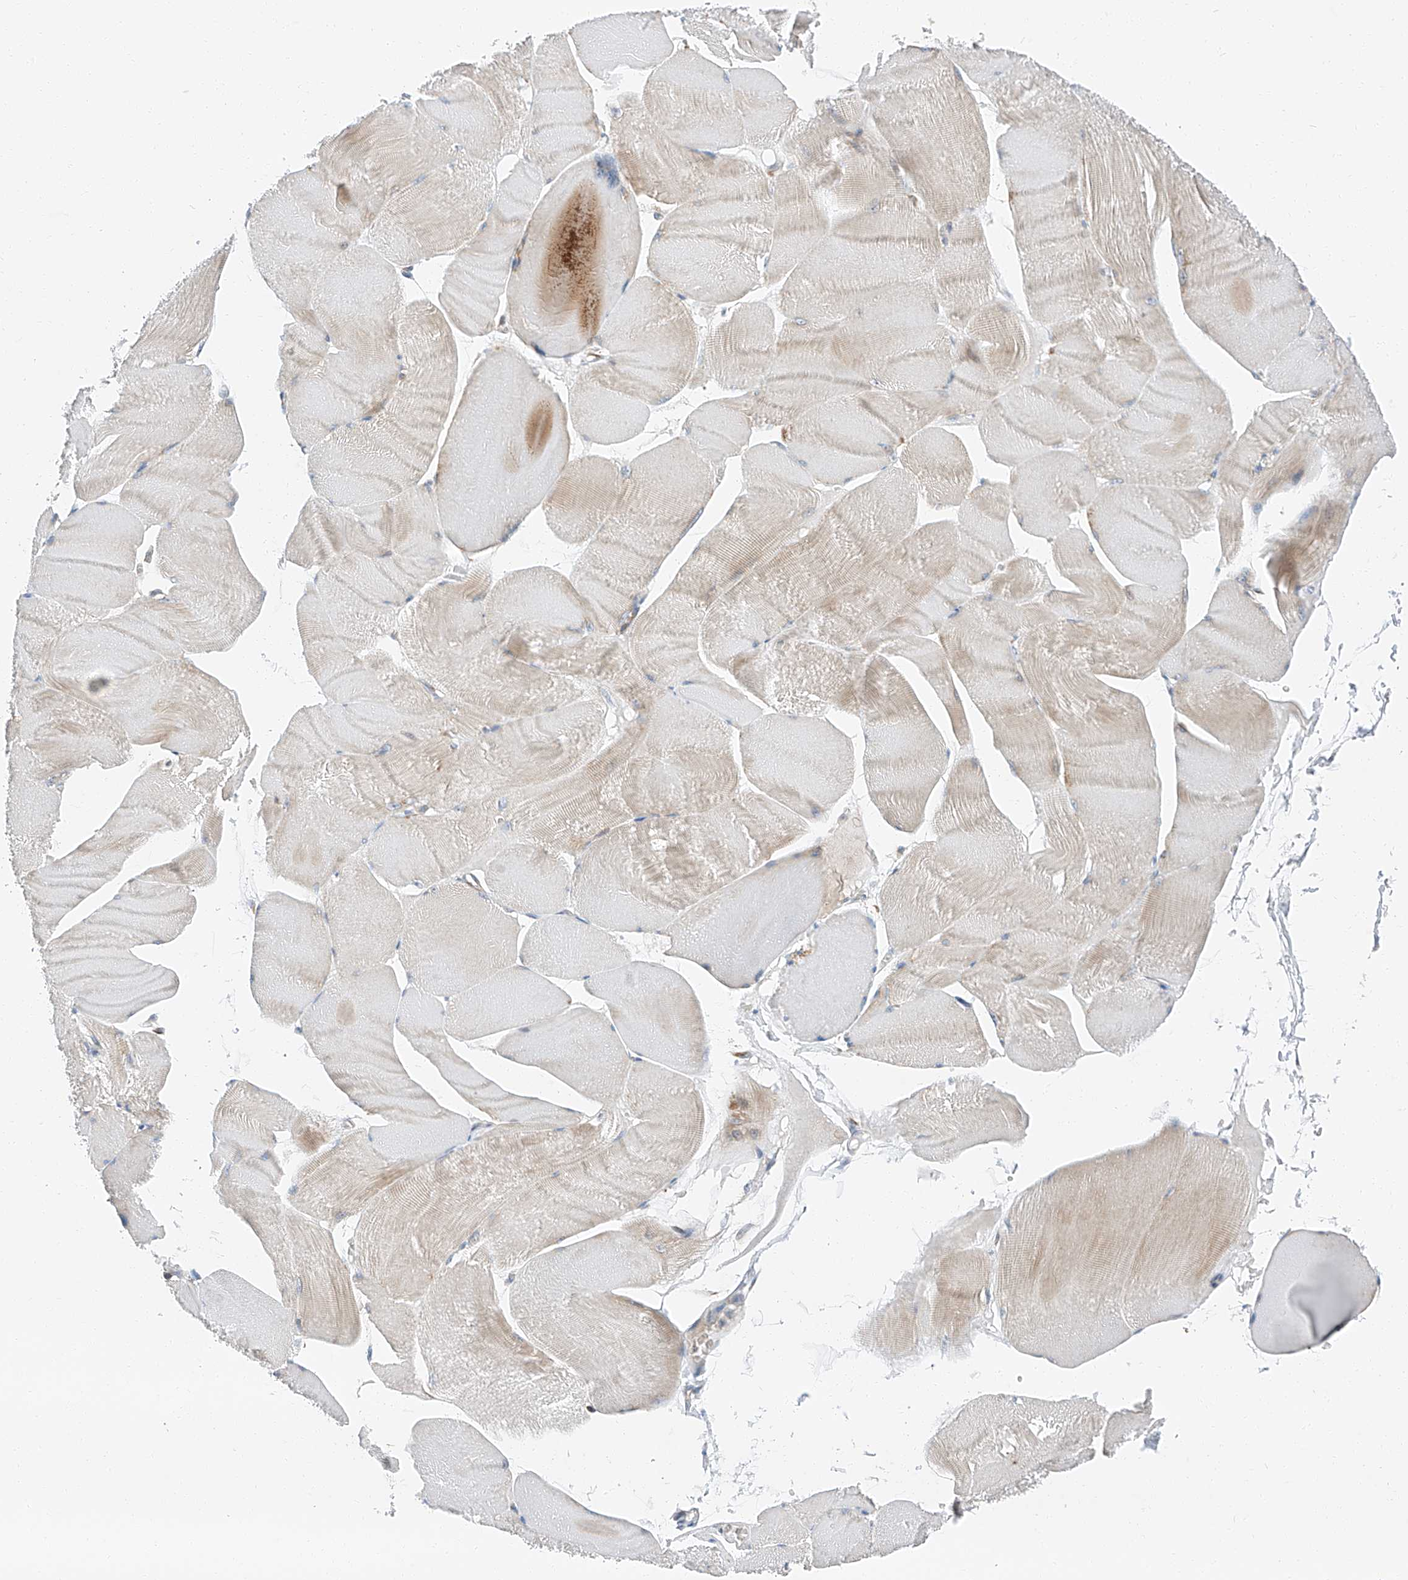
{"staining": {"intensity": "moderate", "quantity": "<25%", "location": "cytoplasmic/membranous"}, "tissue": "skeletal muscle", "cell_type": "Myocytes", "image_type": "normal", "snomed": [{"axis": "morphology", "description": "Normal tissue, NOS"}, {"axis": "morphology", "description": "Basal cell carcinoma"}, {"axis": "topography", "description": "Skeletal muscle"}], "caption": "Benign skeletal muscle displays moderate cytoplasmic/membranous positivity in approximately <25% of myocytes, visualized by immunohistochemistry.", "gene": "ZC3H15", "patient": {"sex": "female", "age": 64}}